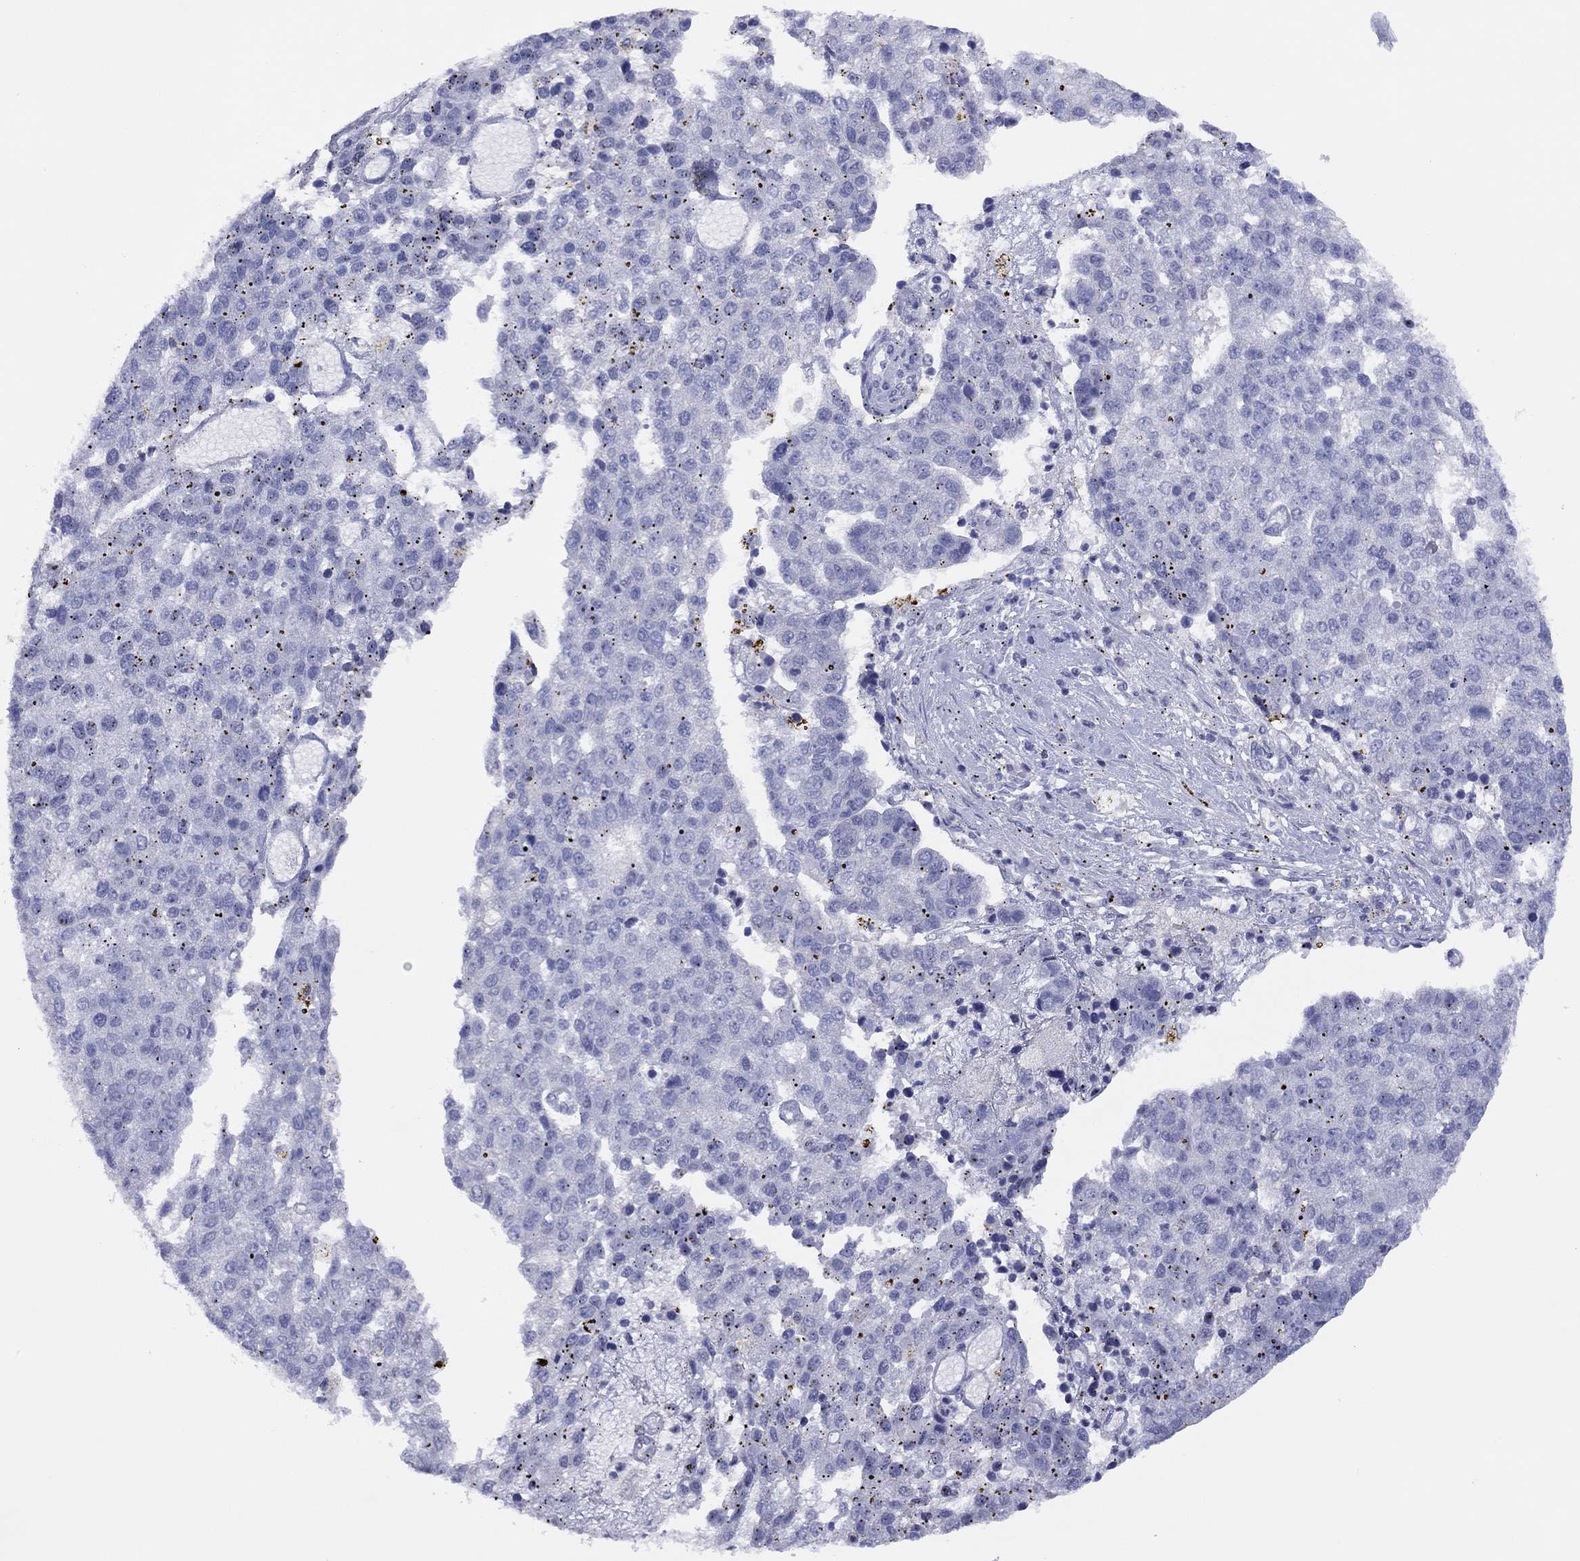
{"staining": {"intensity": "negative", "quantity": "none", "location": "none"}, "tissue": "pancreatic cancer", "cell_type": "Tumor cells", "image_type": "cancer", "snomed": [{"axis": "morphology", "description": "Adenocarcinoma, NOS"}, {"axis": "topography", "description": "Pancreas"}], "caption": "High magnification brightfield microscopy of pancreatic cancer (adenocarcinoma) stained with DAB (brown) and counterstained with hematoxylin (blue): tumor cells show no significant expression. (DAB IHC visualized using brightfield microscopy, high magnification).", "gene": "CYP2B6", "patient": {"sex": "female", "age": 61}}